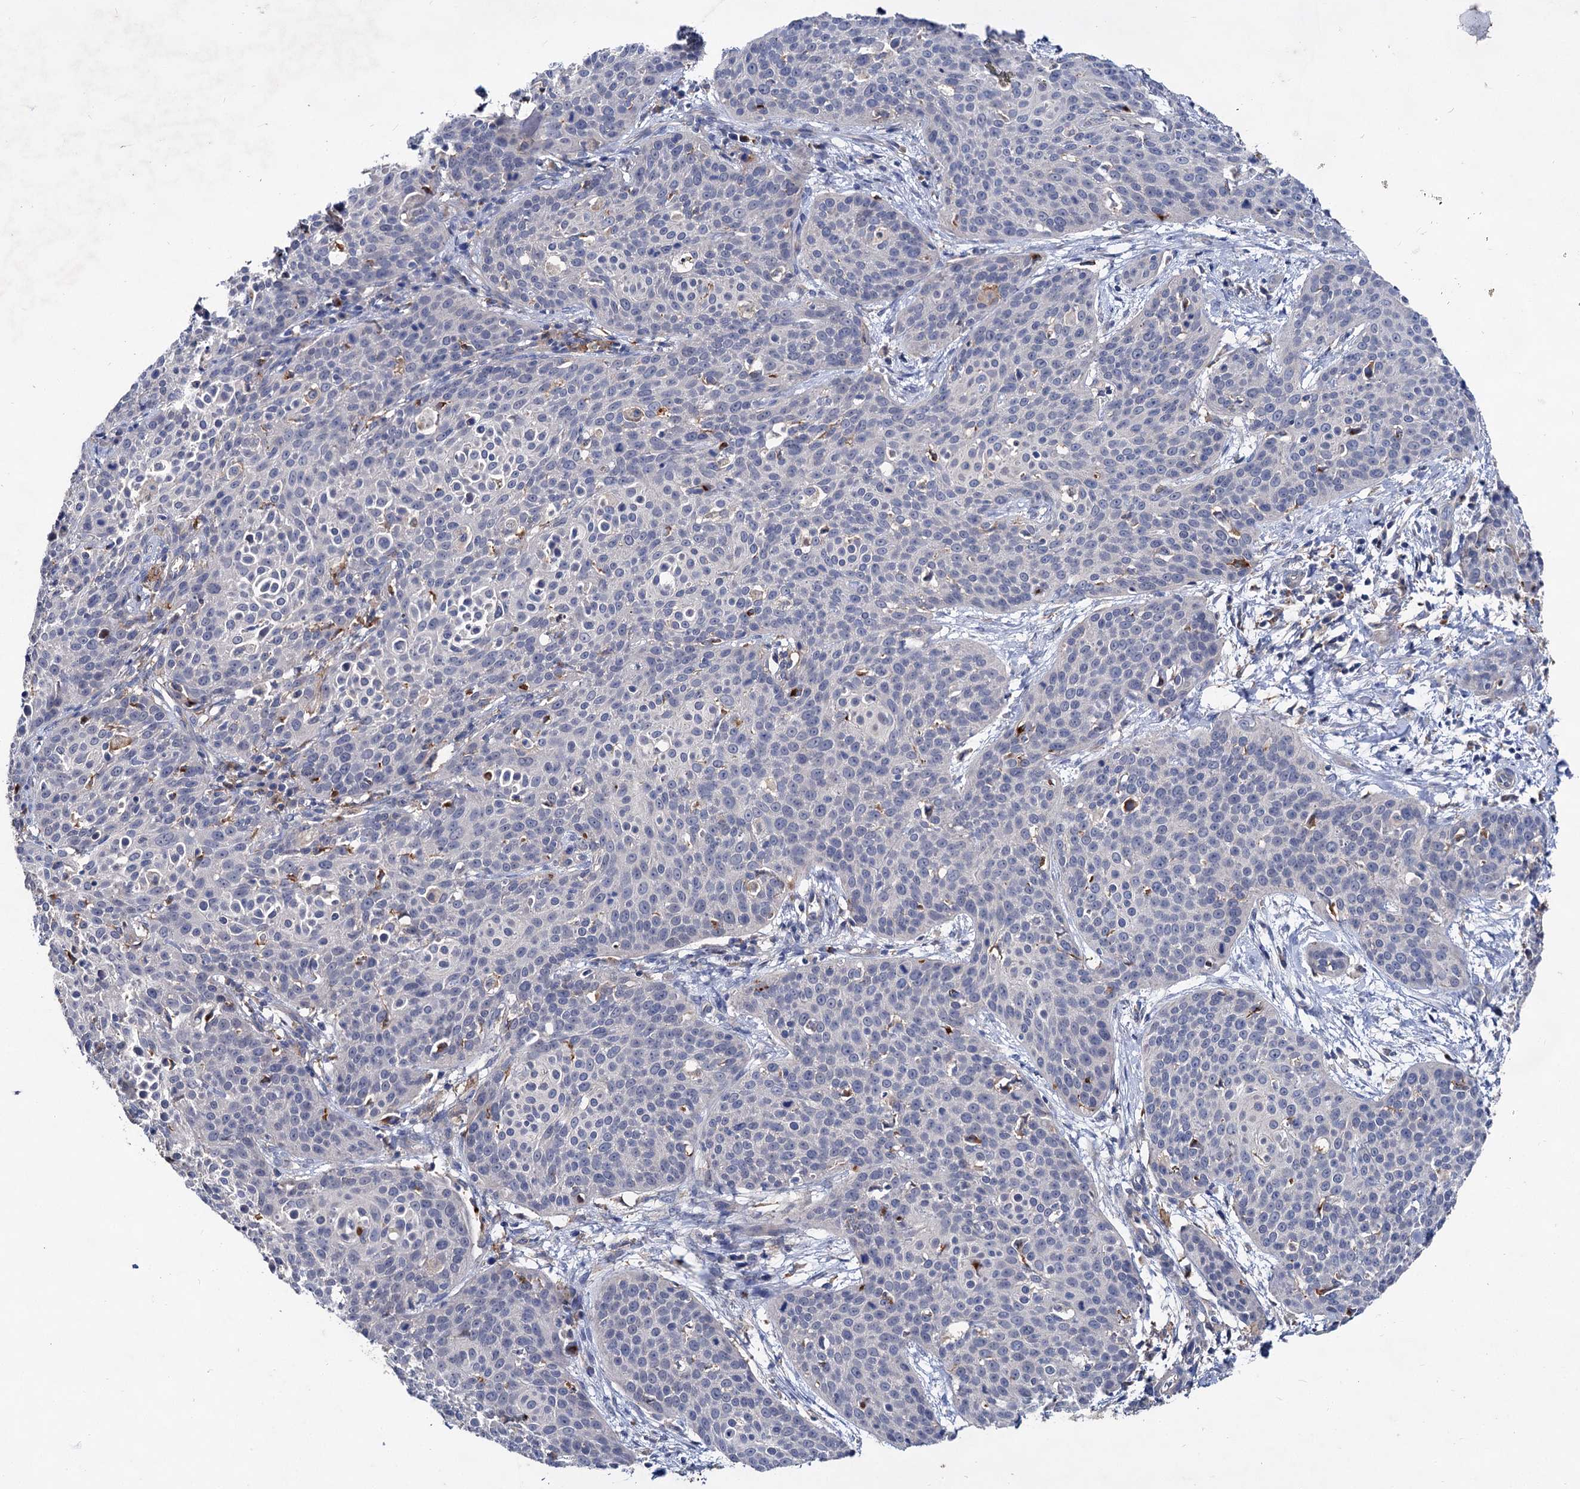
{"staining": {"intensity": "negative", "quantity": "none", "location": "none"}, "tissue": "cervical cancer", "cell_type": "Tumor cells", "image_type": "cancer", "snomed": [{"axis": "morphology", "description": "Squamous cell carcinoma, NOS"}, {"axis": "topography", "description": "Cervix"}], "caption": "Cervical squamous cell carcinoma was stained to show a protein in brown. There is no significant staining in tumor cells.", "gene": "HVCN1", "patient": {"sex": "female", "age": 38}}